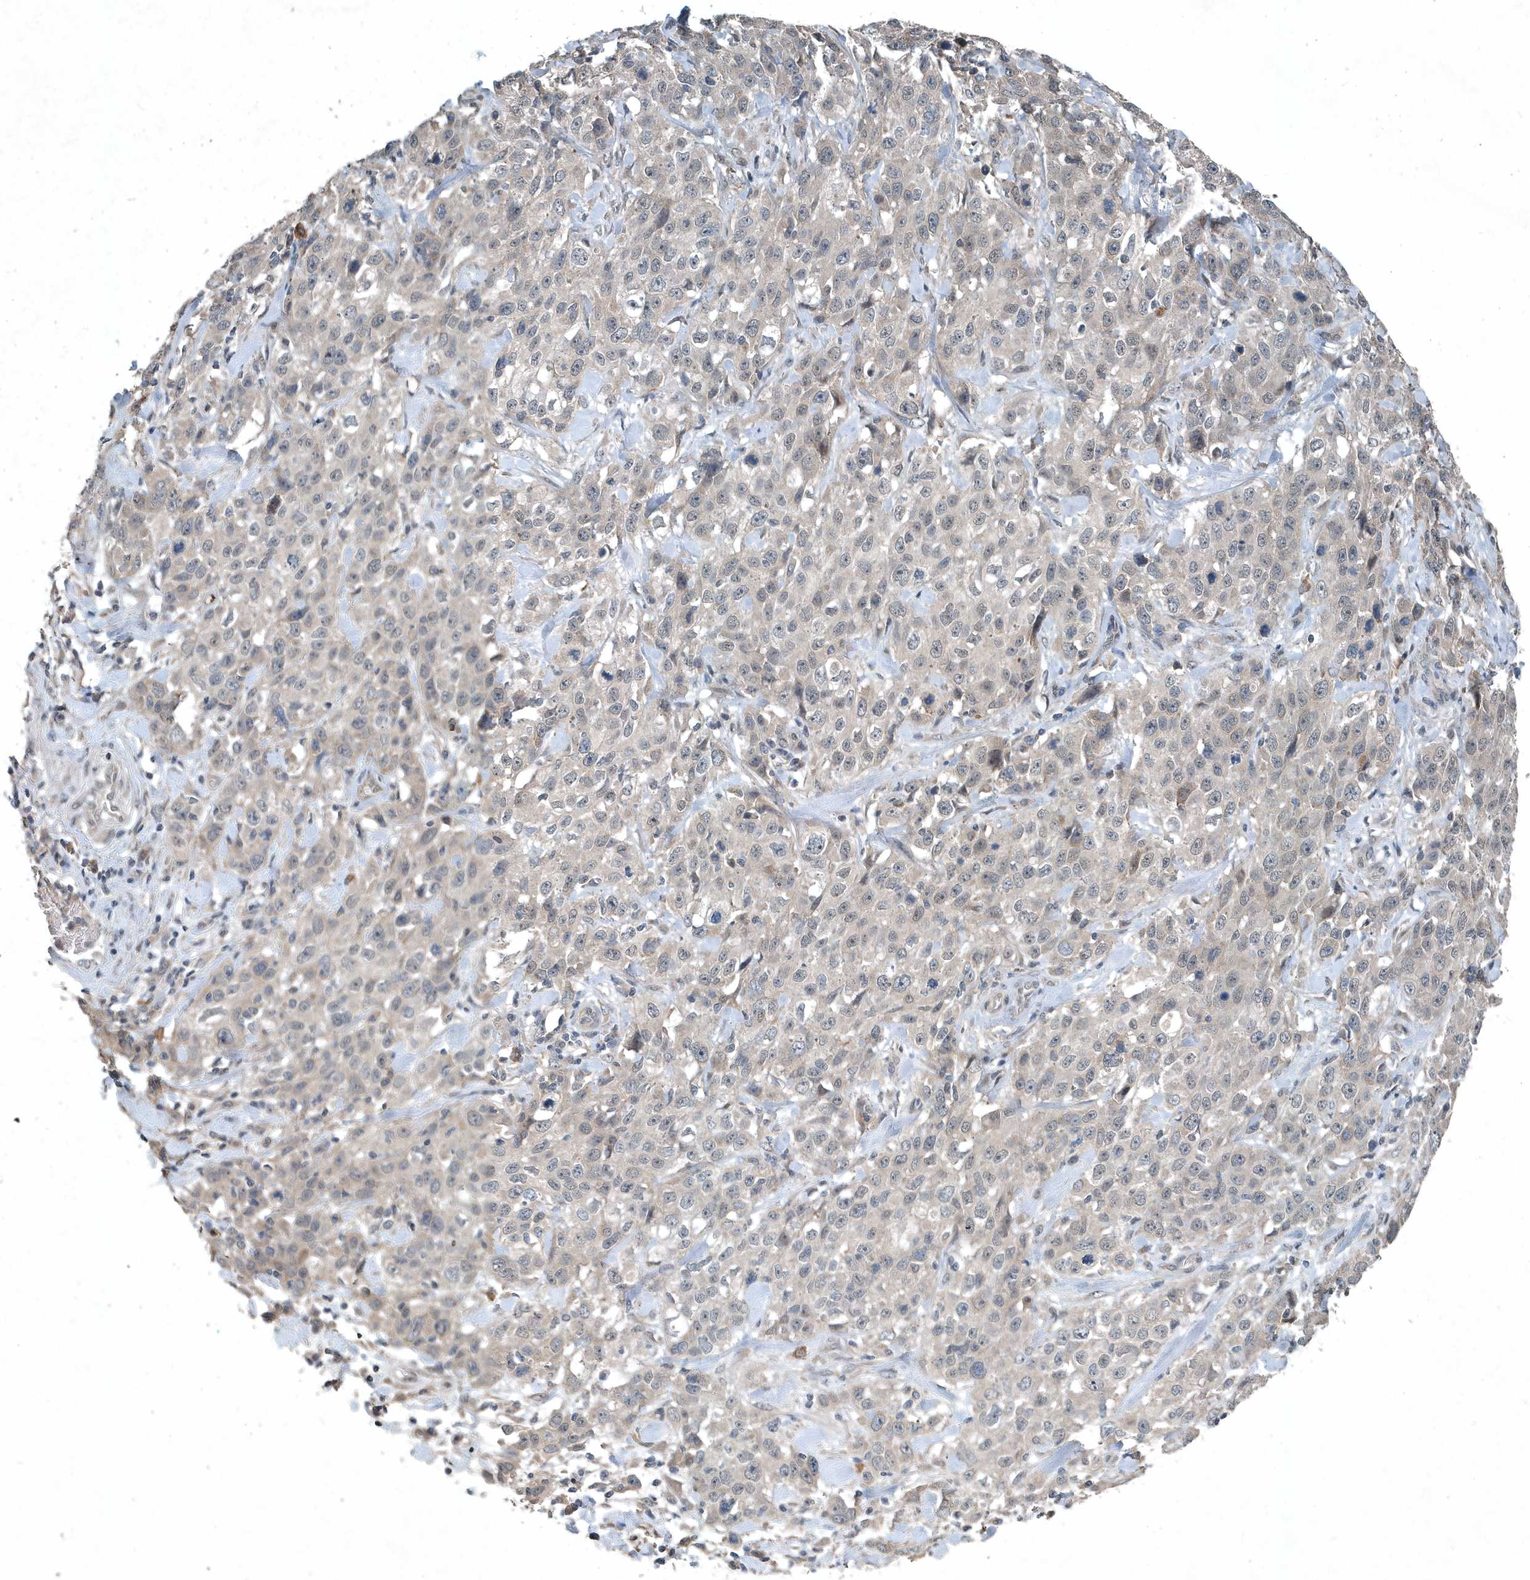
{"staining": {"intensity": "negative", "quantity": "none", "location": "none"}, "tissue": "stomach cancer", "cell_type": "Tumor cells", "image_type": "cancer", "snomed": [{"axis": "morphology", "description": "Normal tissue, NOS"}, {"axis": "morphology", "description": "Adenocarcinoma, NOS"}, {"axis": "topography", "description": "Lymph node"}, {"axis": "topography", "description": "Stomach"}], "caption": "The photomicrograph exhibits no significant positivity in tumor cells of adenocarcinoma (stomach).", "gene": "SCFD2", "patient": {"sex": "male", "age": 48}}